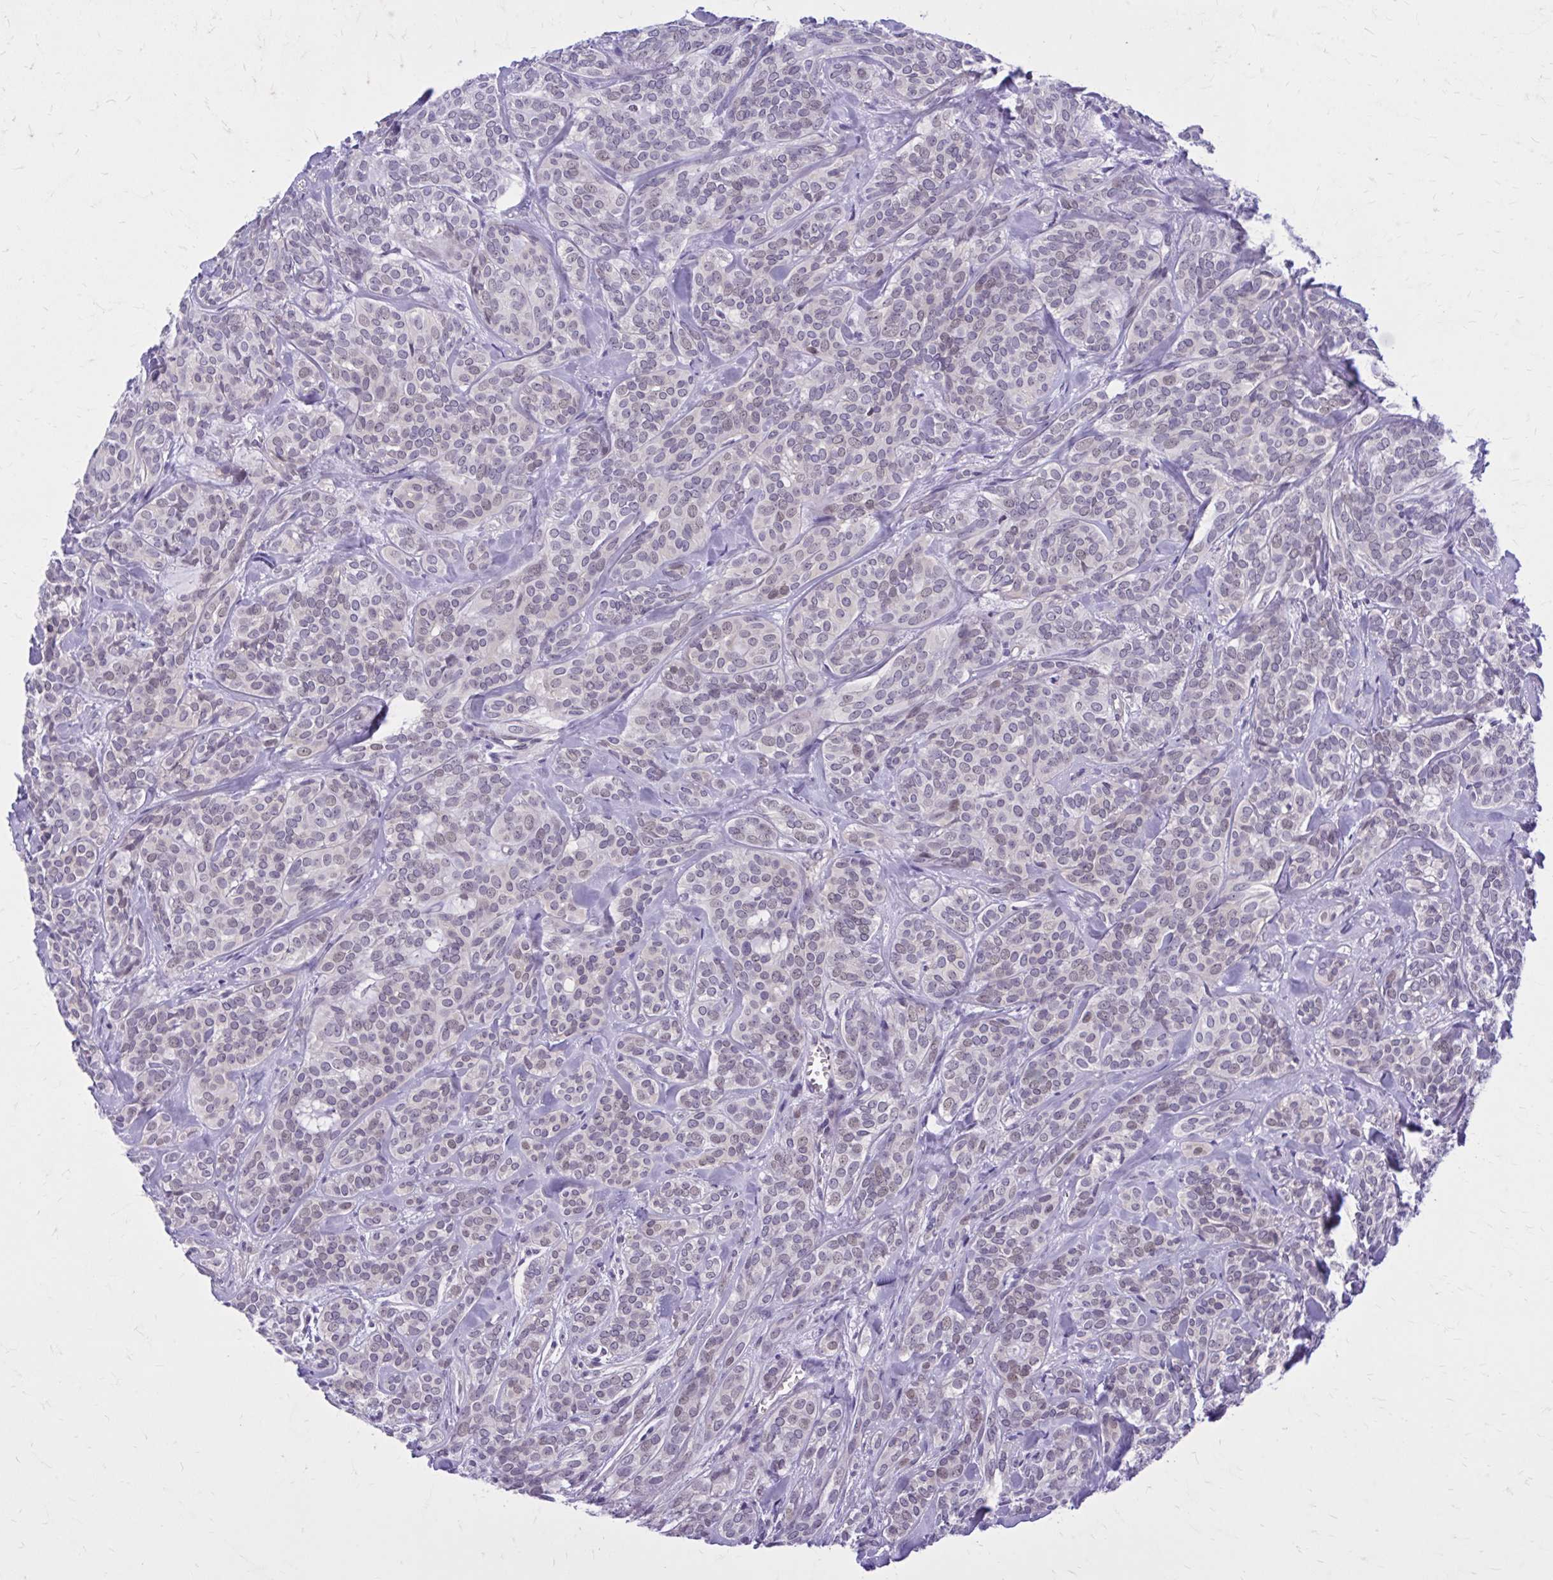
{"staining": {"intensity": "weak", "quantity": "25%-75%", "location": "nuclear"}, "tissue": "head and neck cancer", "cell_type": "Tumor cells", "image_type": "cancer", "snomed": [{"axis": "morphology", "description": "Adenocarcinoma, NOS"}, {"axis": "topography", "description": "Head-Neck"}], "caption": "Immunohistochemistry photomicrograph of adenocarcinoma (head and neck) stained for a protein (brown), which exhibits low levels of weak nuclear positivity in about 25%-75% of tumor cells.", "gene": "ZBTB25", "patient": {"sex": "female", "age": 57}}